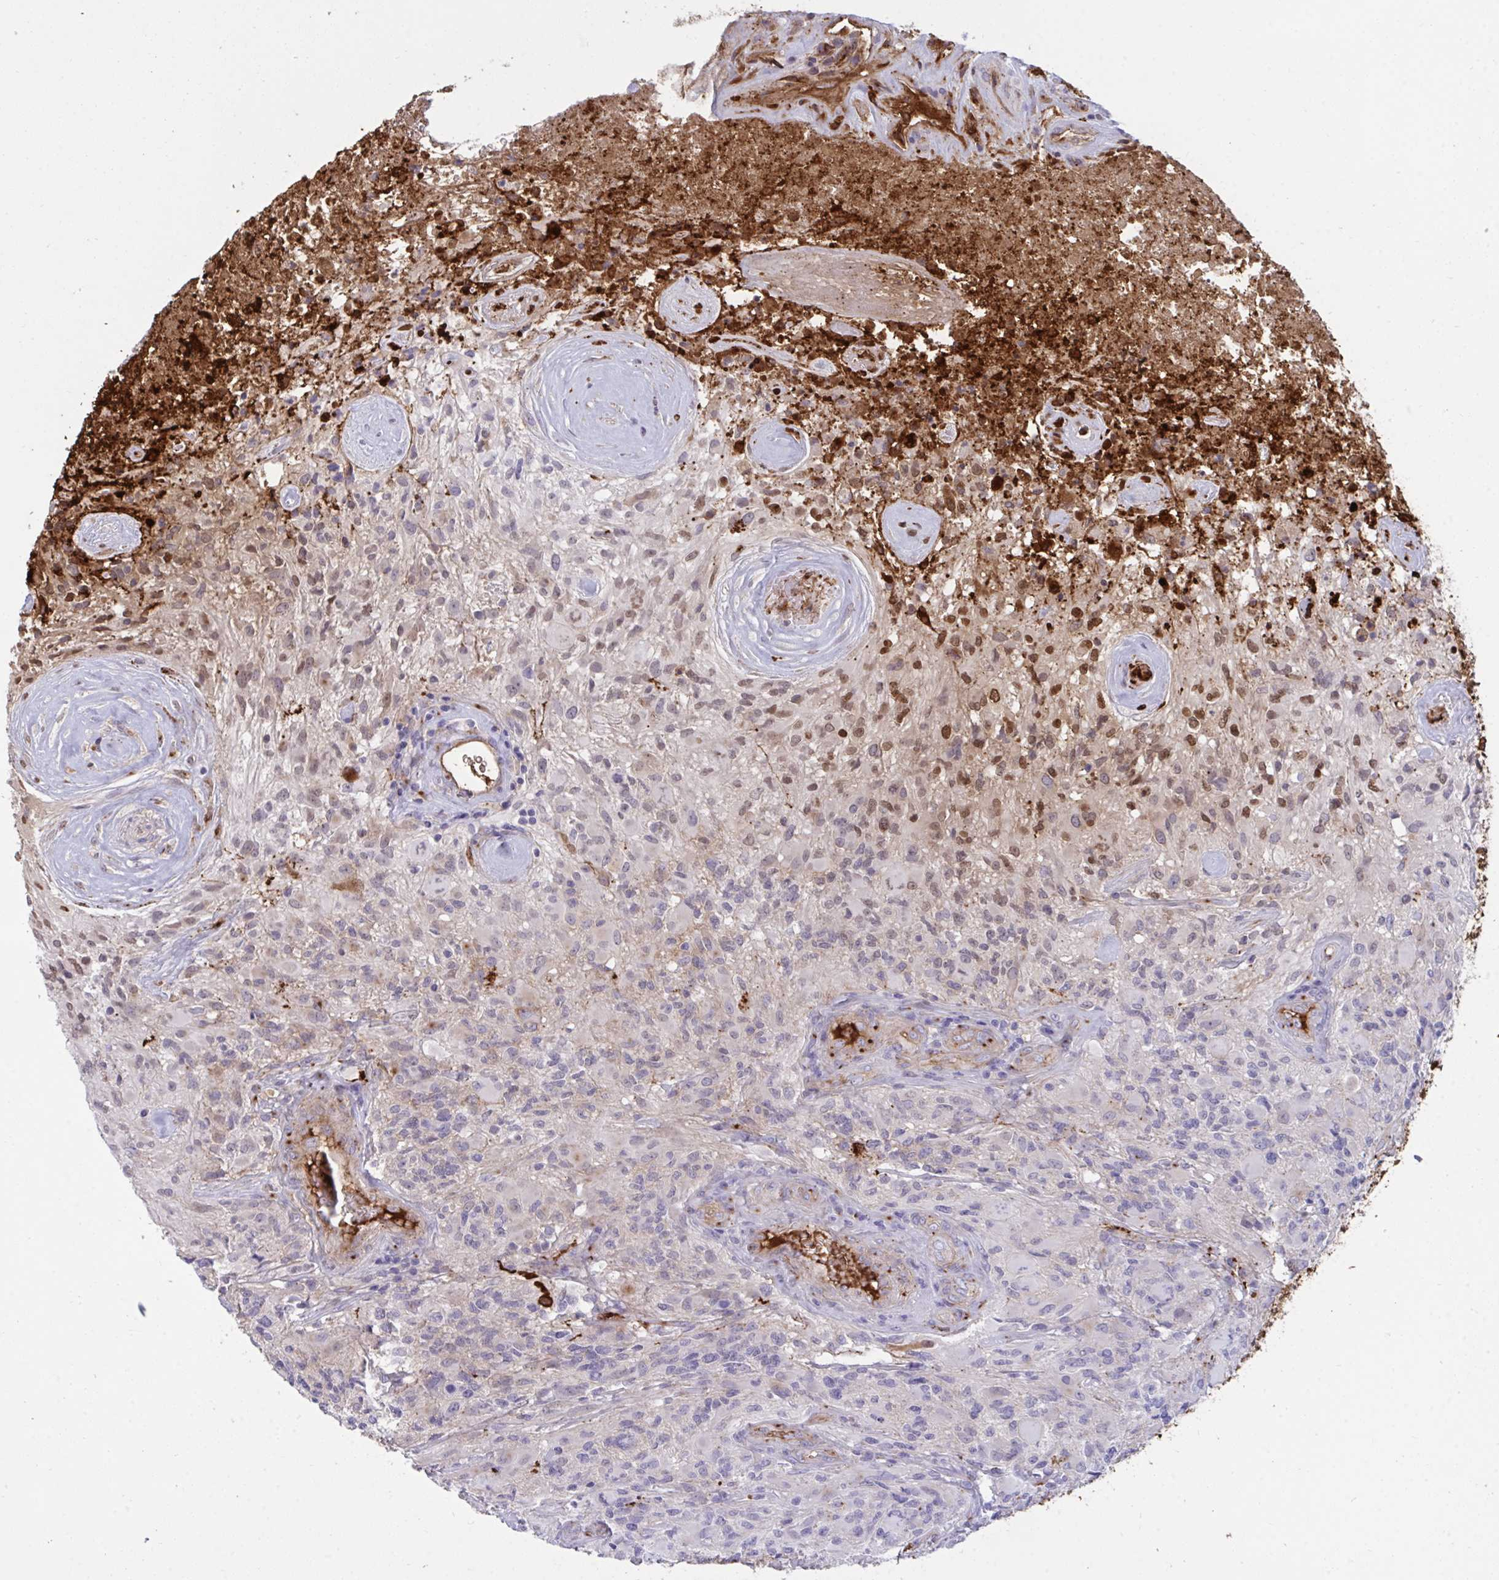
{"staining": {"intensity": "moderate", "quantity": "<25%", "location": "nuclear"}, "tissue": "glioma", "cell_type": "Tumor cells", "image_type": "cancer", "snomed": [{"axis": "morphology", "description": "Glioma, malignant, High grade"}, {"axis": "topography", "description": "Brain"}], "caption": "This is a micrograph of IHC staining of glioma, which shows moderate staining in the nuclear of tumor cells.", "gene": "F2", "patient": {"sex": "female", "age": 65}}